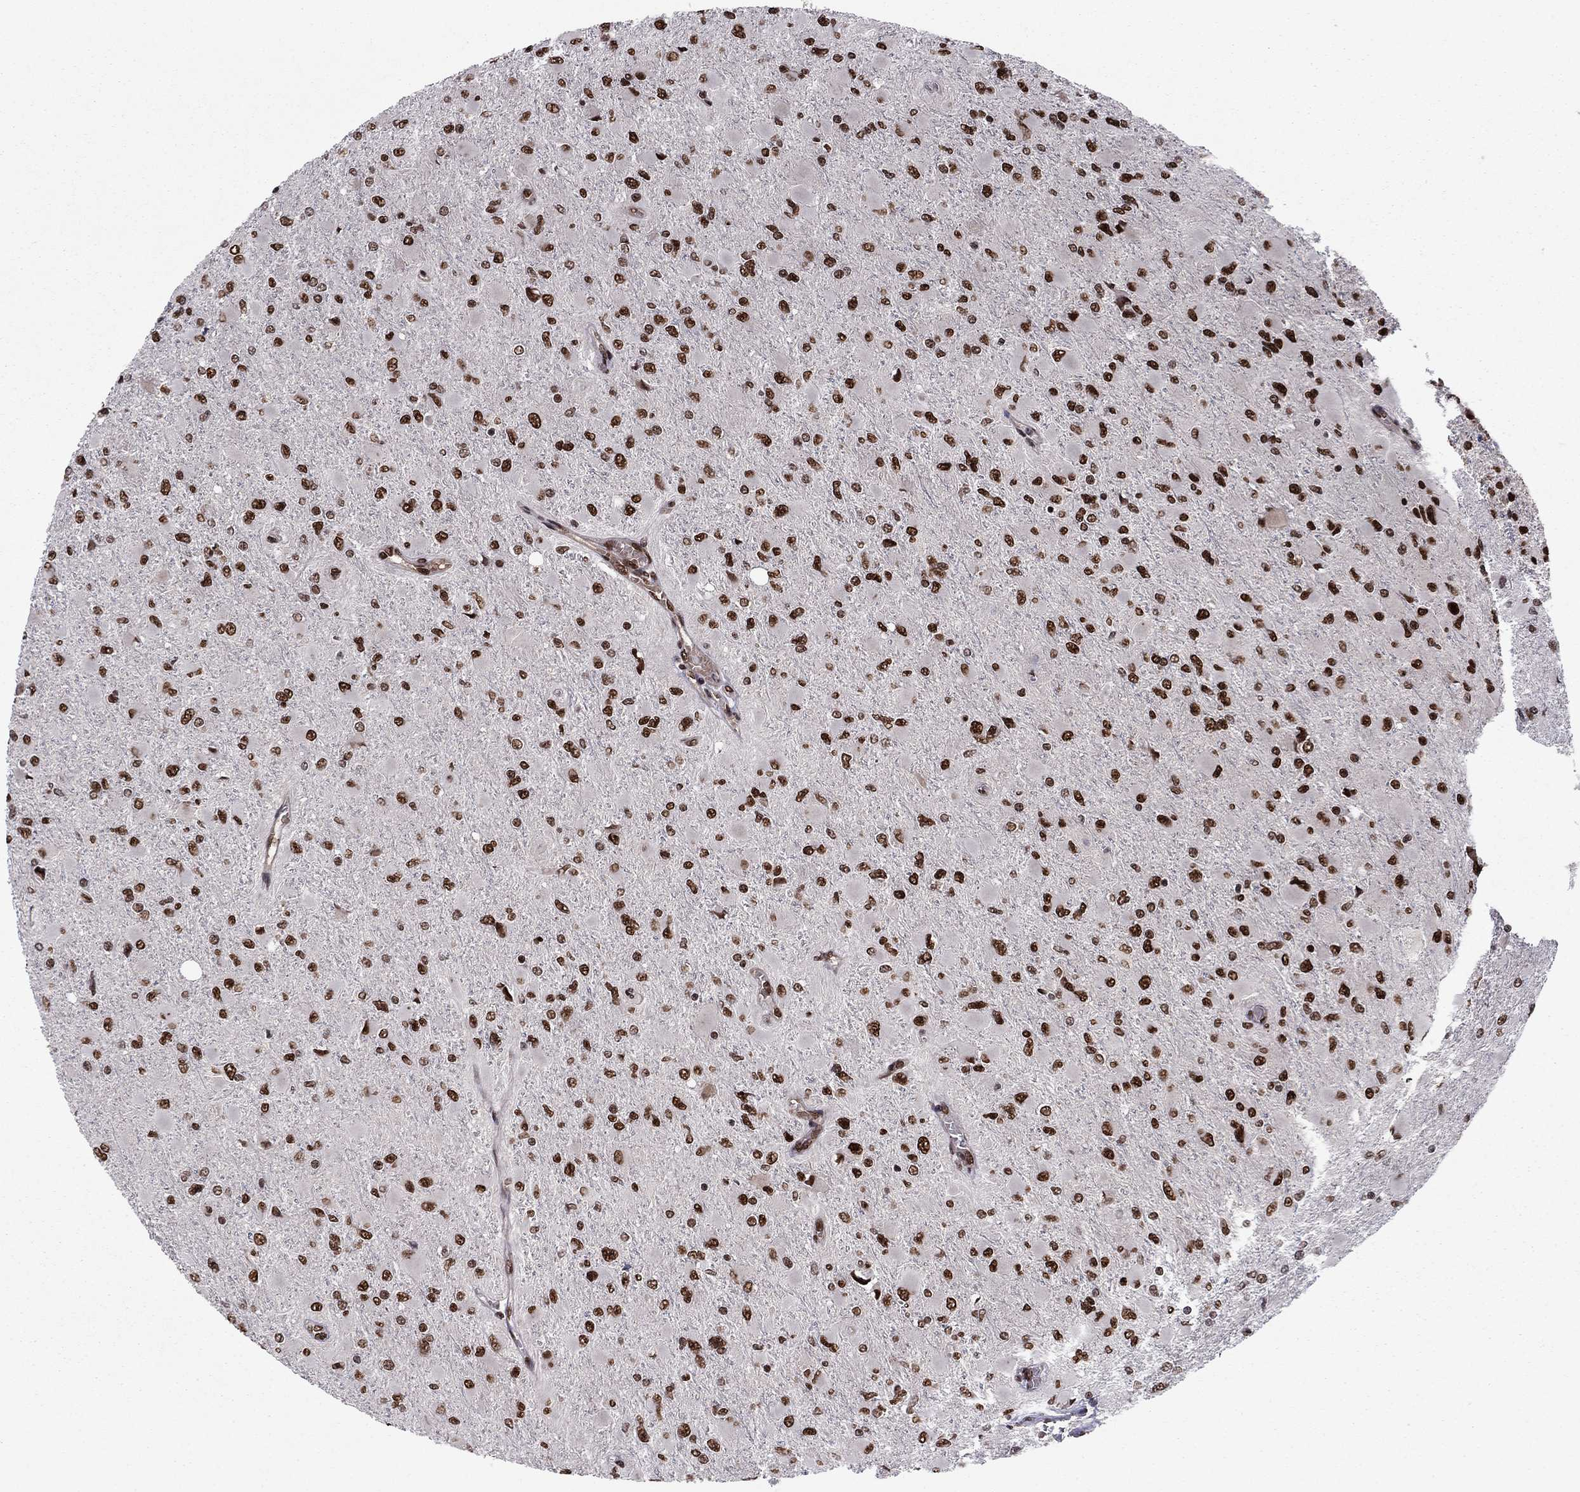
{"staining": {"intensity": "strong", "quantity": ">75%", "location": "nuclear"}, "tissue": "glioma", "cell_type": "Tumor cells", "image_type": "cancer", "snomed": [{"axis": "morphology", "description": "Glioma, malignant, High grade"}, {"axis": "topography", "description": "Cerebral cortex"}], "caption": "The histopathology image demonstrates staining of malignant glioma (high-grade), revealing strong nuclear protein staining (brown color) within tumor cells.", "gene": "USP54", "patient": {"sex": "female", "age": 36}}